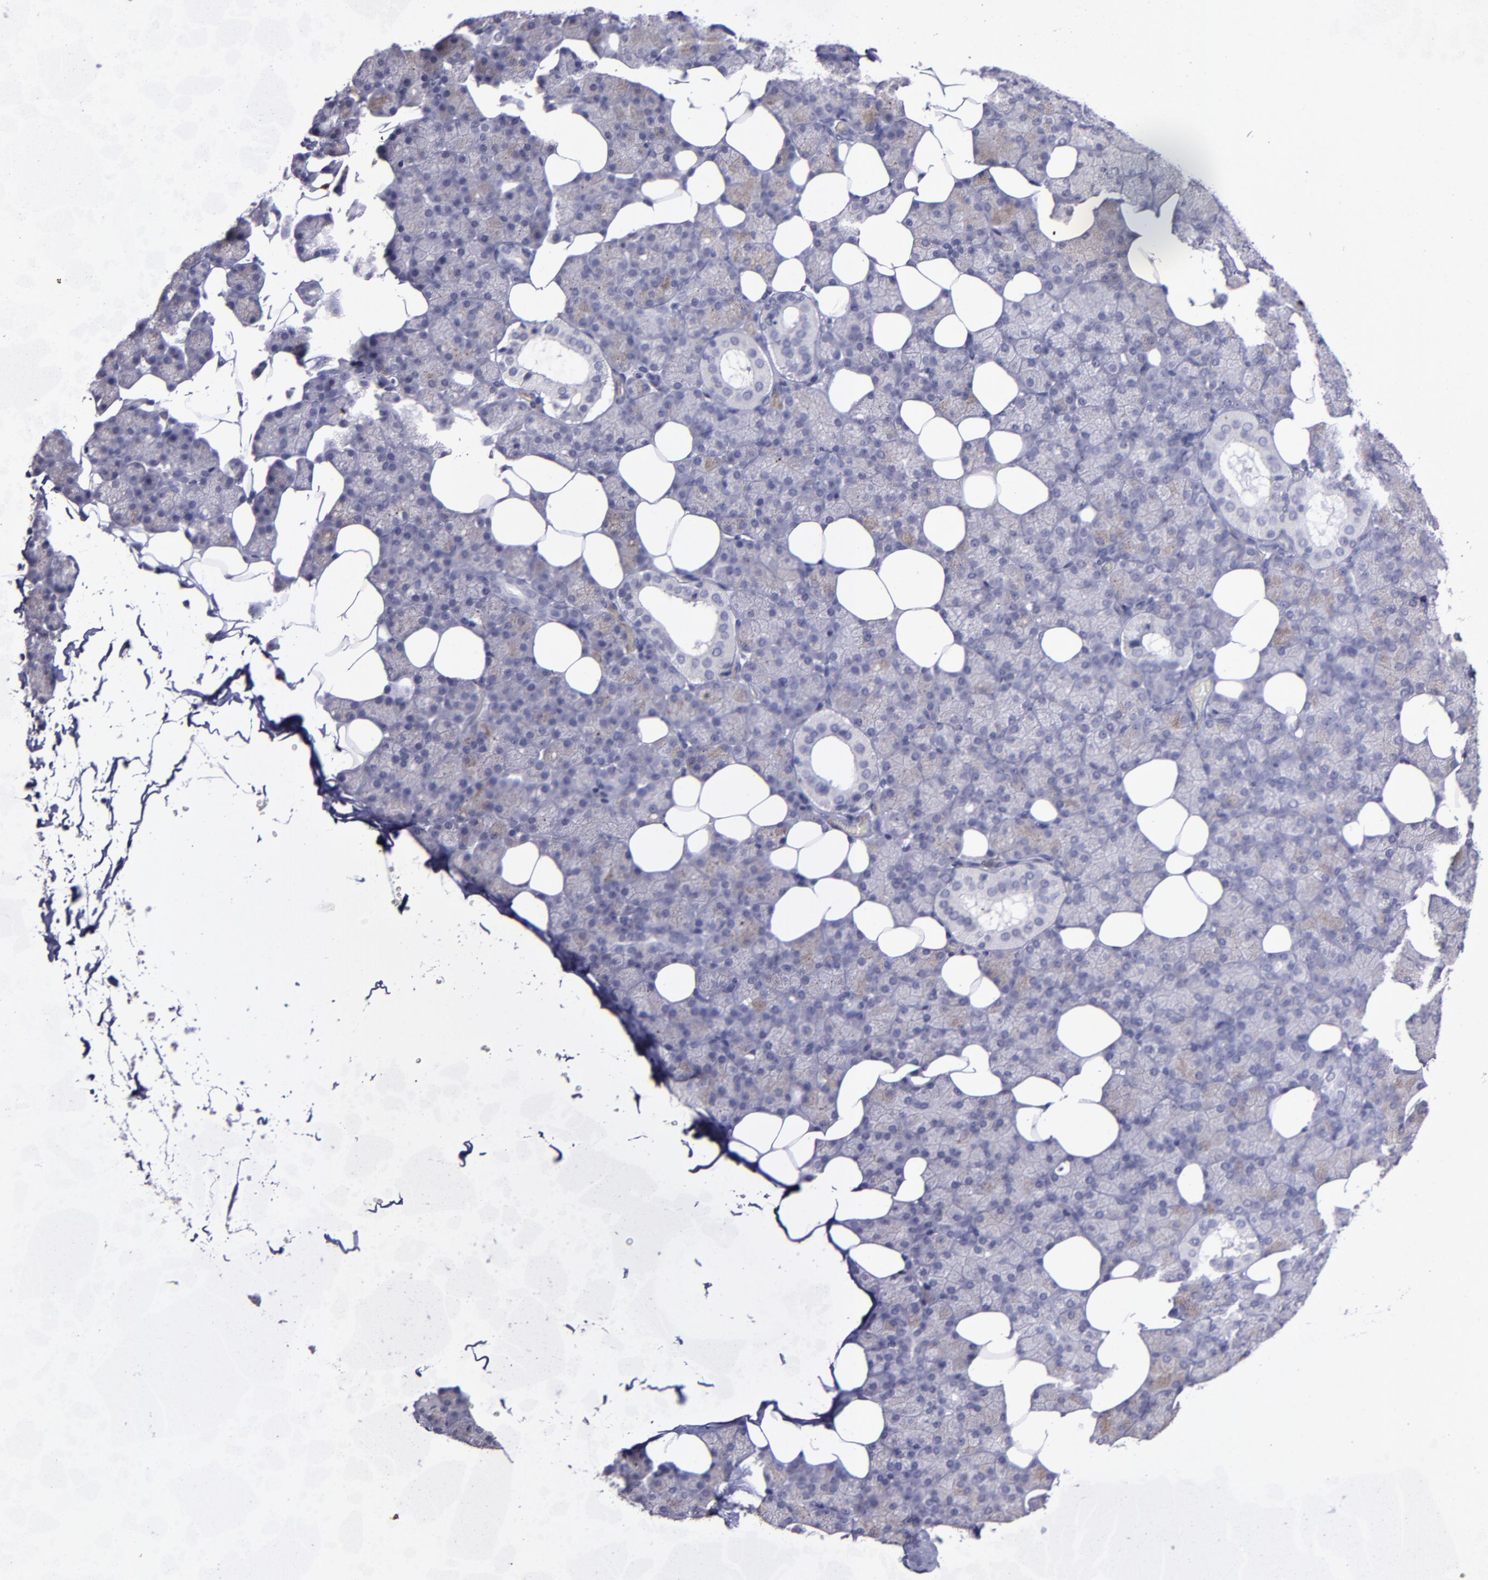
{"staining": {"intensity": "weak", "quantity": "25%-75%", "location": "cytoplasmic/membranous"}, "tissue": "salivary gland", "cell_type": "Glandular cells", "image_type": "normal", "snomed": [{"axis": "morphology", "description": "Normal tissue, NOS"}, {"axis": "topography", "description": "Lymph node"}, {"axis": "topography", "description": "Salivary gland"}], "caption": "Approximately 25%-75% of glandular cells in unremarkable human salivary gland show weak cytoplasmic/membranous protein positivity as visualized by brown immunohistochemical staining.", "gene": "MASP1", "patient": {"sex": "male", "age": 8}}